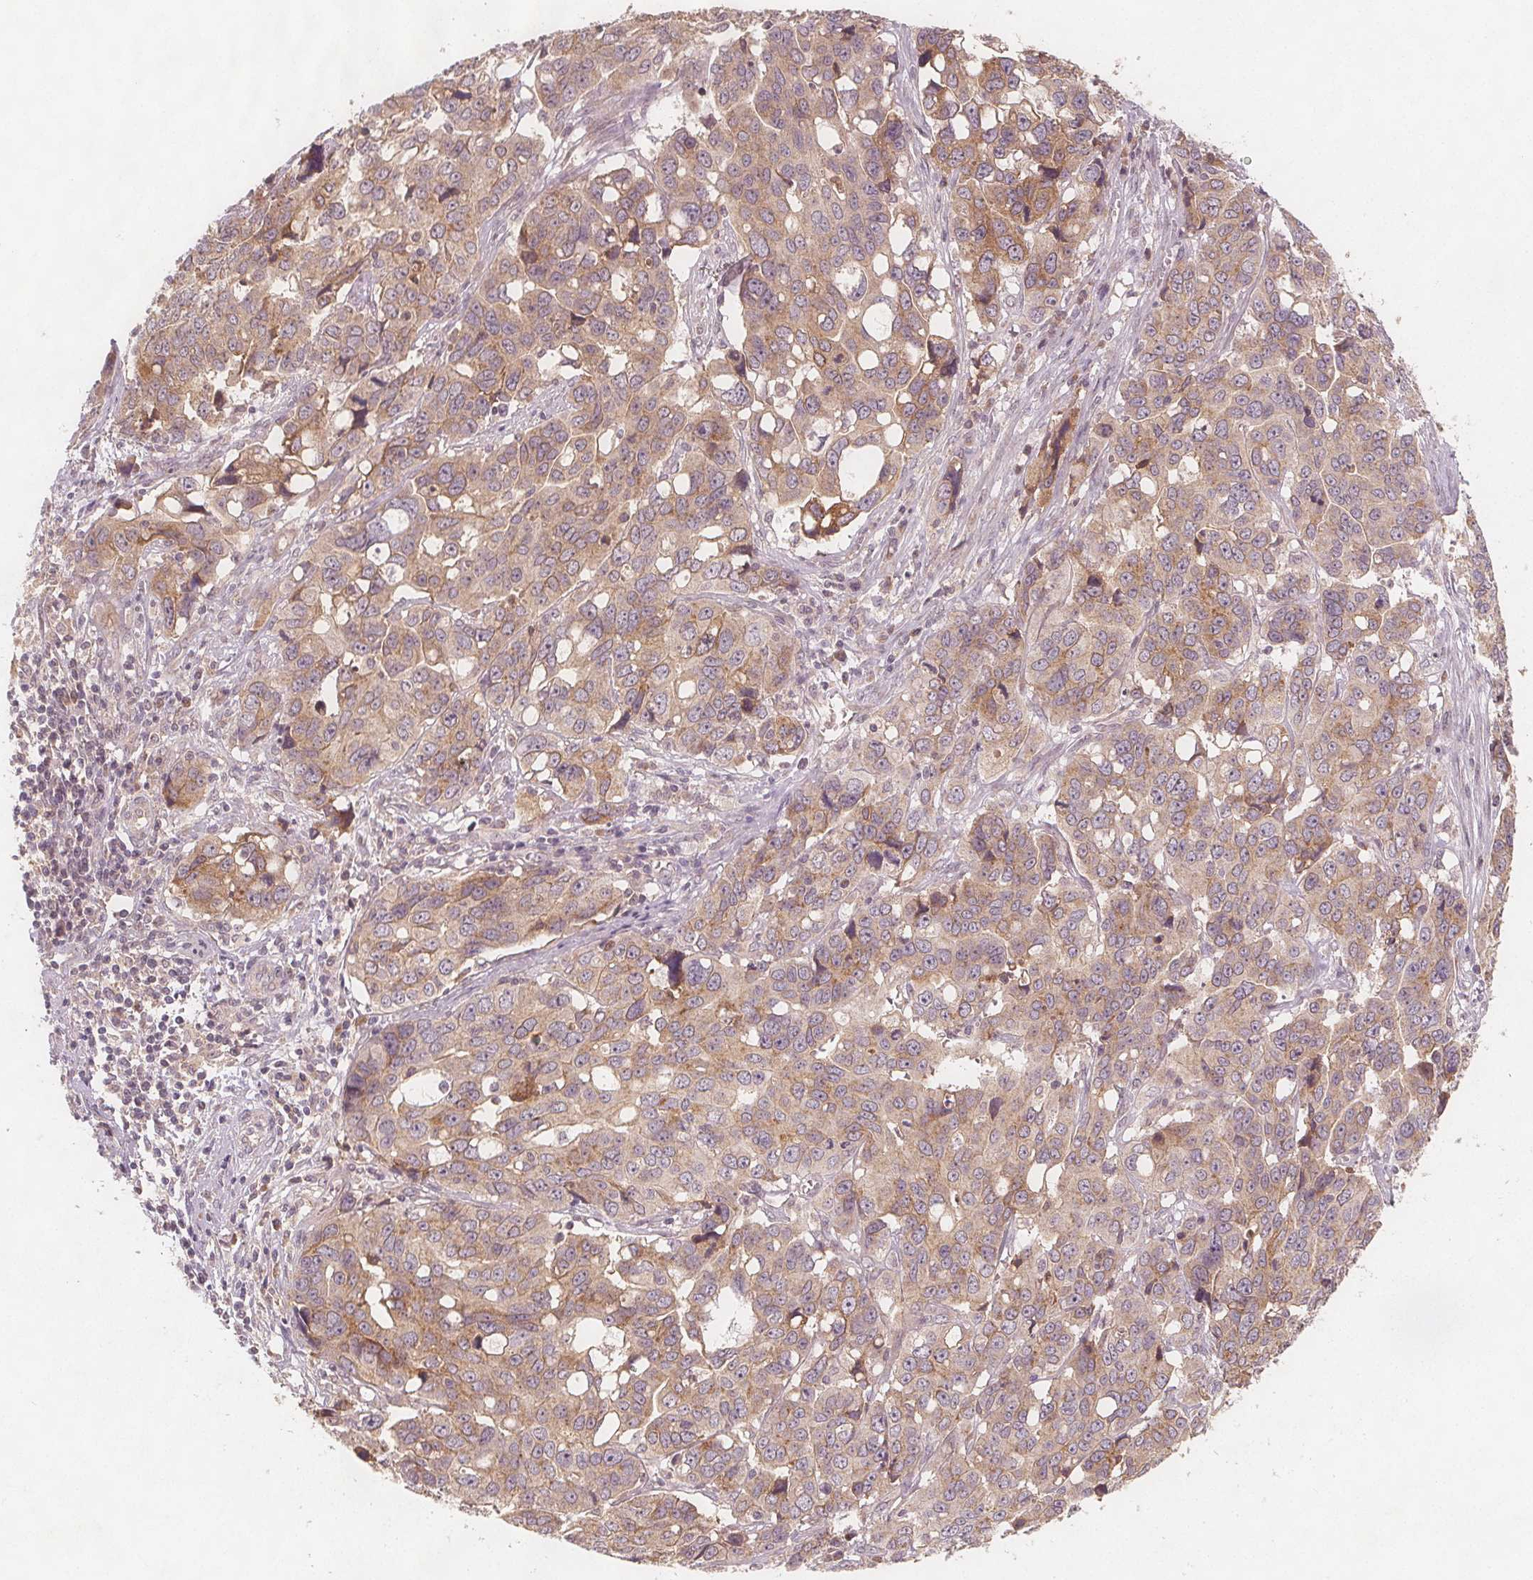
{"staining": {"intensity": "weak", "quantity": ">75%", "location": "cytoplasmic/membranous"}, "tissue": "ovarian cancer", "cell_type": "Tumor cells", "image_type": "cancer", "snomed": [{"axis": "morphology", "description": "Carcinoma, endometroid"}, {"axis": "topography", "description": "Ovary"}], "caption": "Weak cytoplasmic/membranous expression for a protein is identified in about >75% of tumor cells of ovarian cancer (endometroid carcinoma) using IHC.", "gene": "NCSTN", "patient": {"sex": "female", "age": 78}}